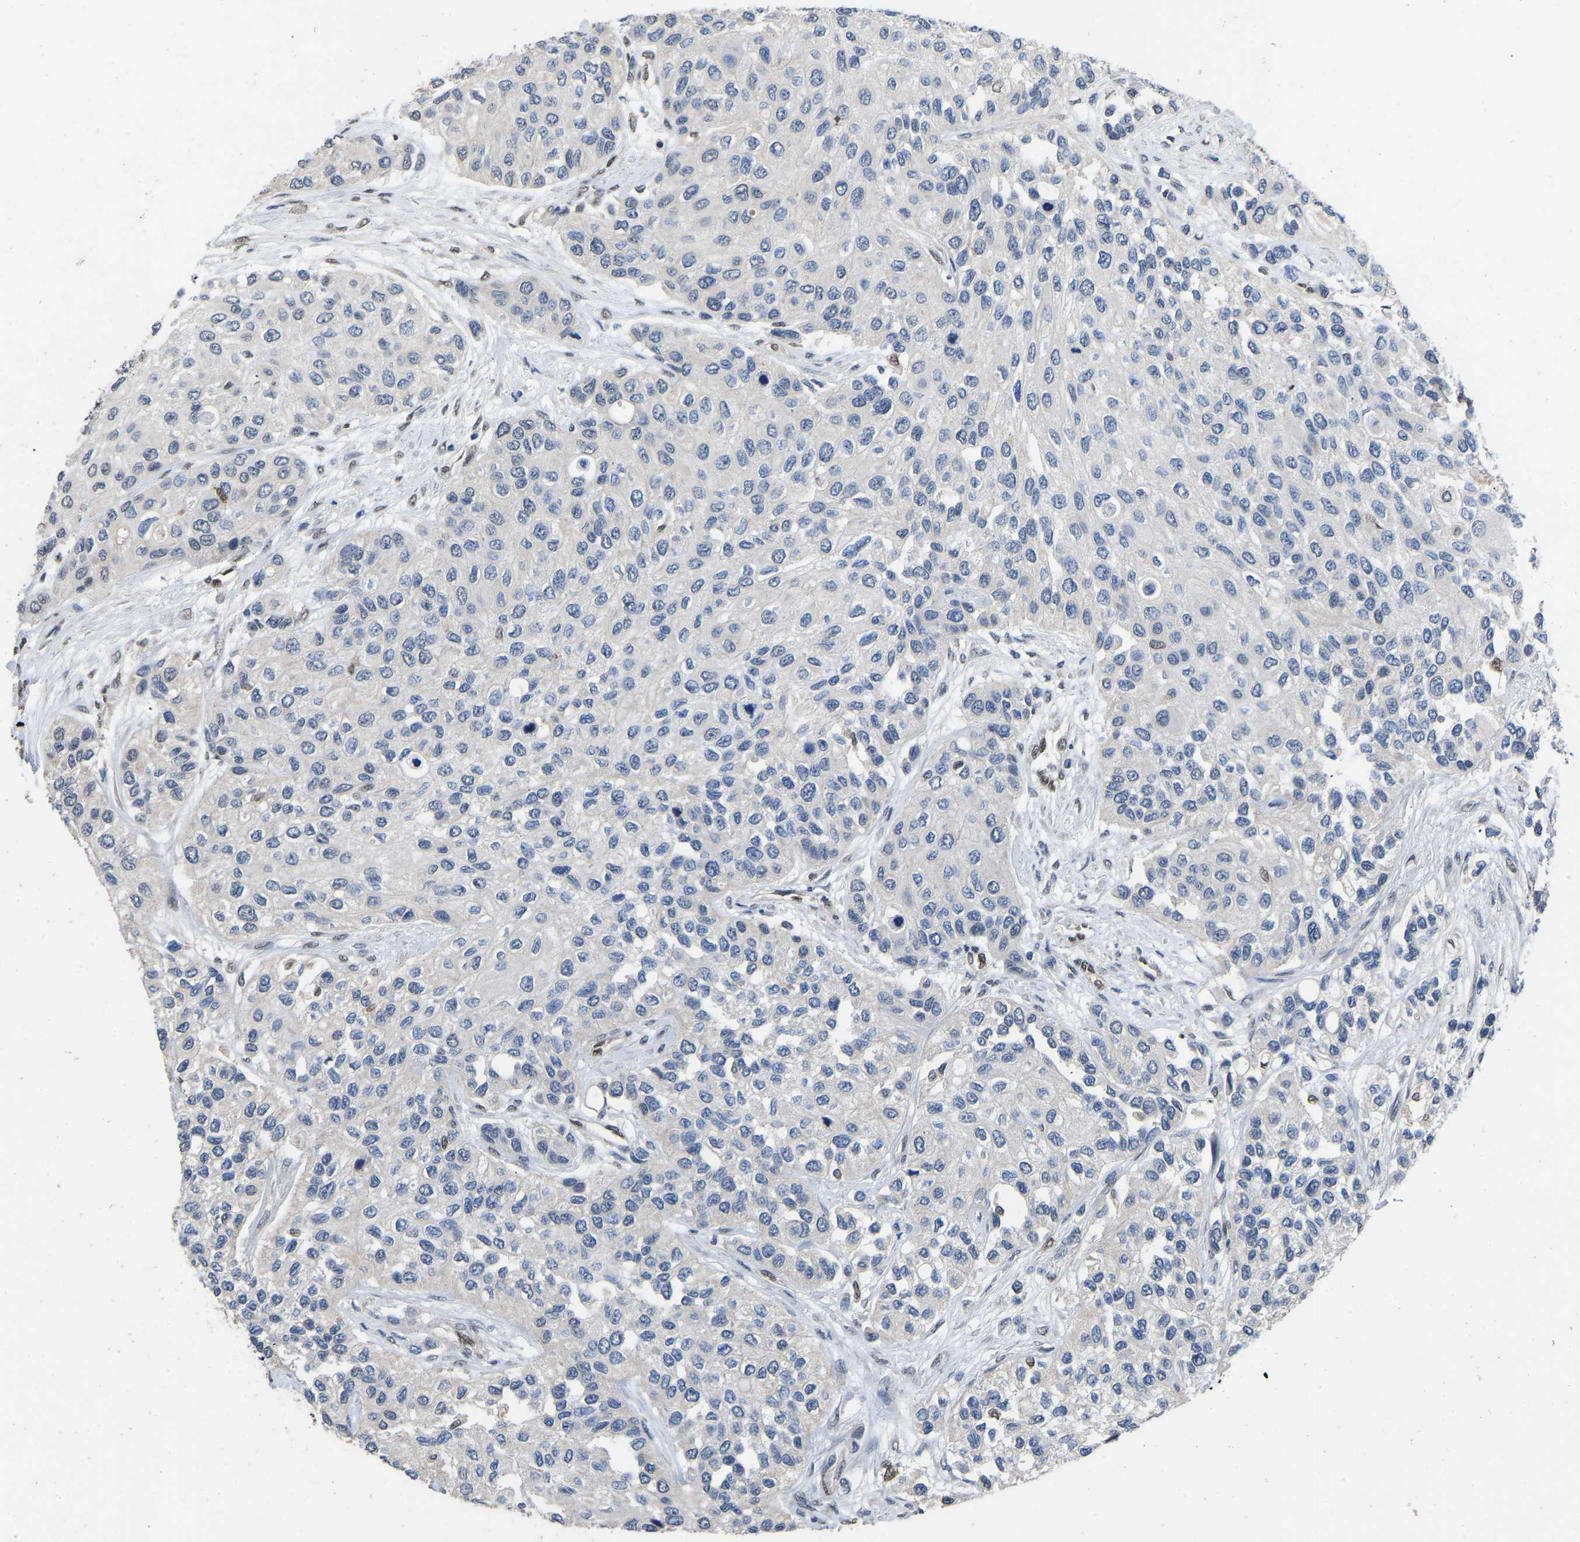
{"staining": {"intensity": "negative", "quantity": "none", "location": "none"}, "tissue": "urothelial cancer", "cell_type": "Tumor cells", "image_type": "cancer", "snomed": [{"axis": "morphology", "description": "Urothelial carcinoma, High grade"}, {"axis": "topography", "description": "Urinary bladder"}], "caption": "A micrograph of urothelial cancer stained for a protein shows no brown staining in tumor cells.", "gene": "QKI", "patient": {"sex": "female", "age": 56}}